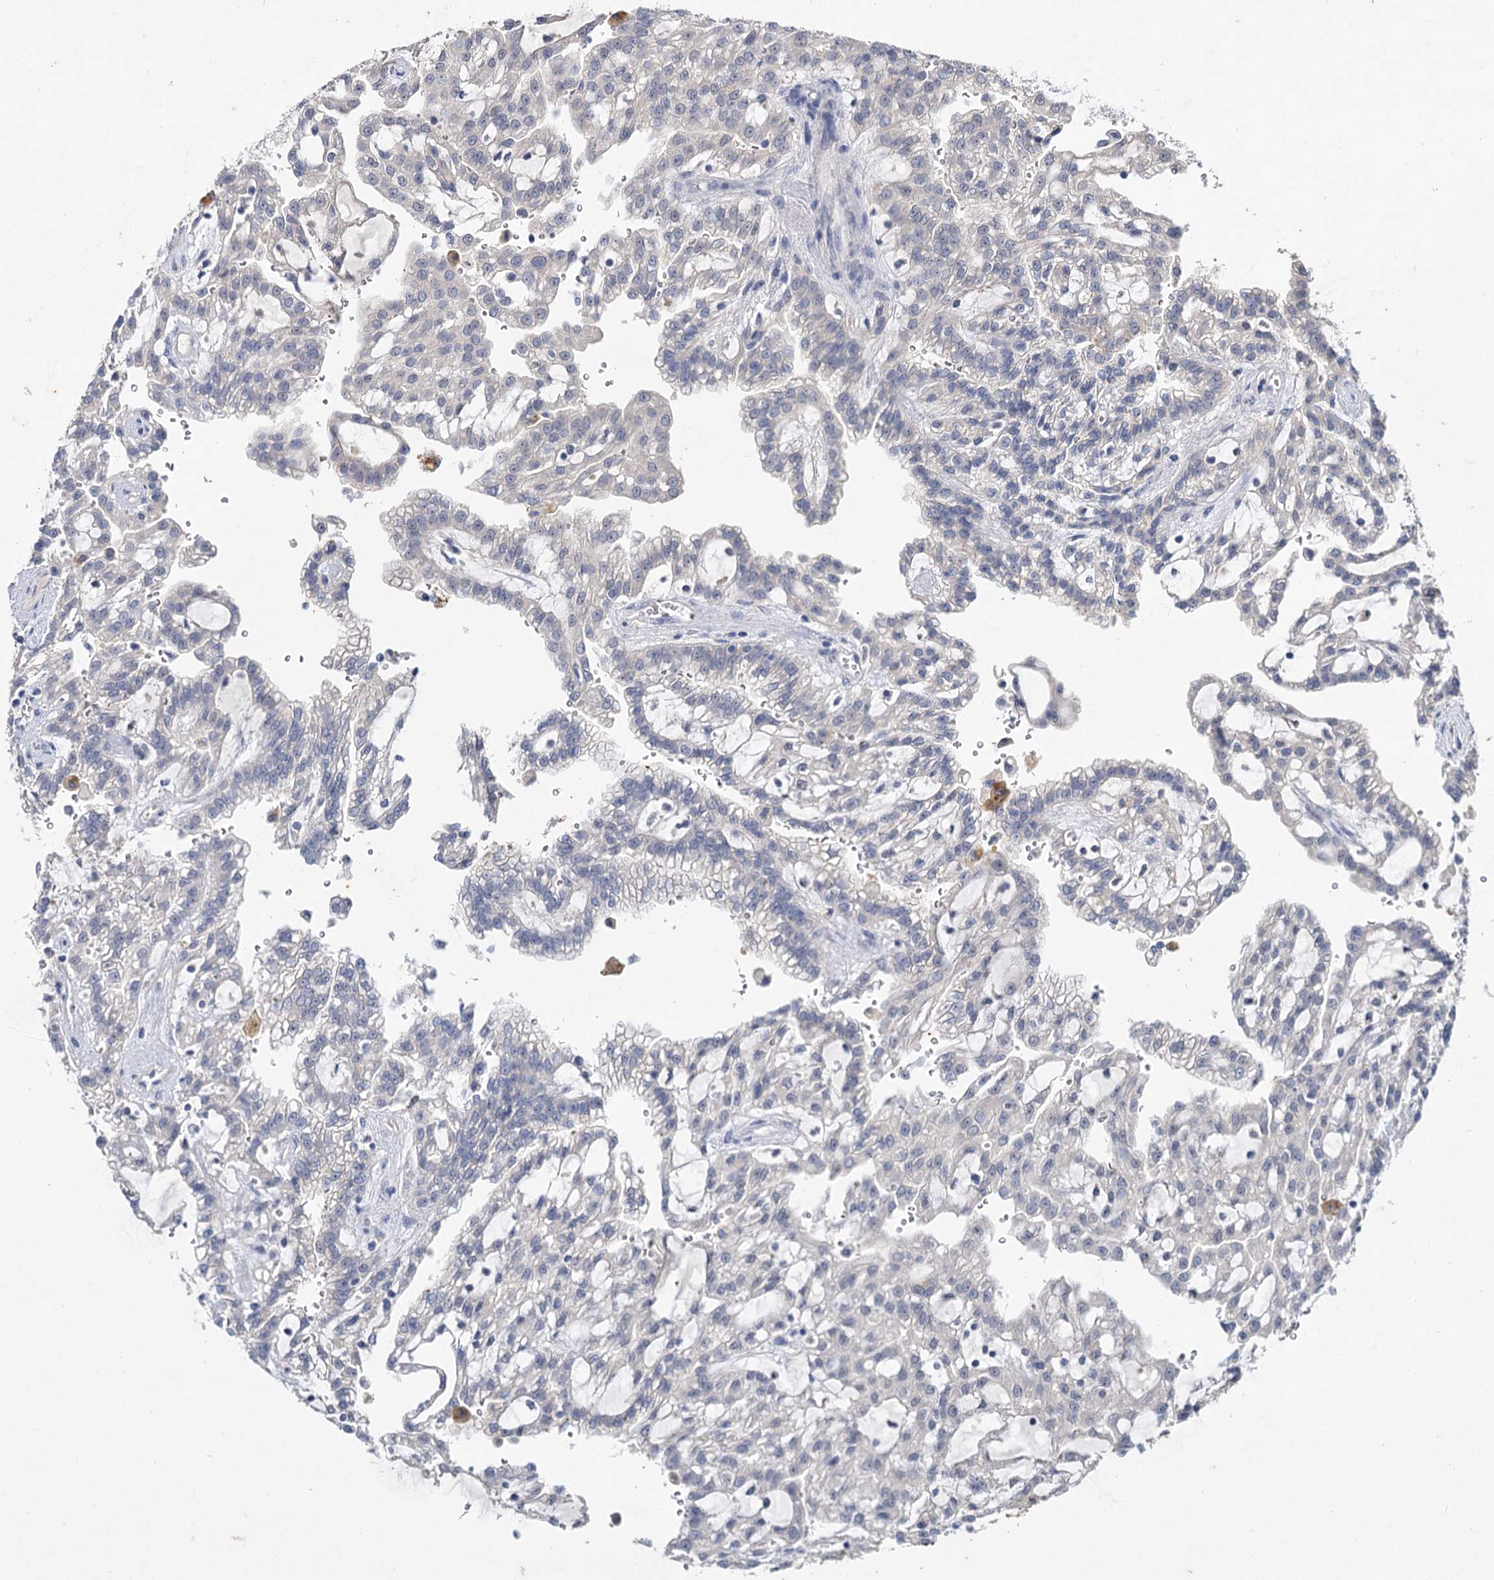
{"staining": {"intensity": "negative", "quantity": "none", "location": "none"}, "tissue": "renal cancer", "cell_type": "Tumor cells", "image_type": "cancer", "snomed": [{"axis": "morphology", "description": "Adenocarcinoma, NOS"}, {"axis": "topography", "description": "Kidney"}], "caption": "Tumor cells show no significant expression in renal cancer (adenocarcinoma).", "gene": "ATP9A", "patient": {"sex": "male", "age": 63}}